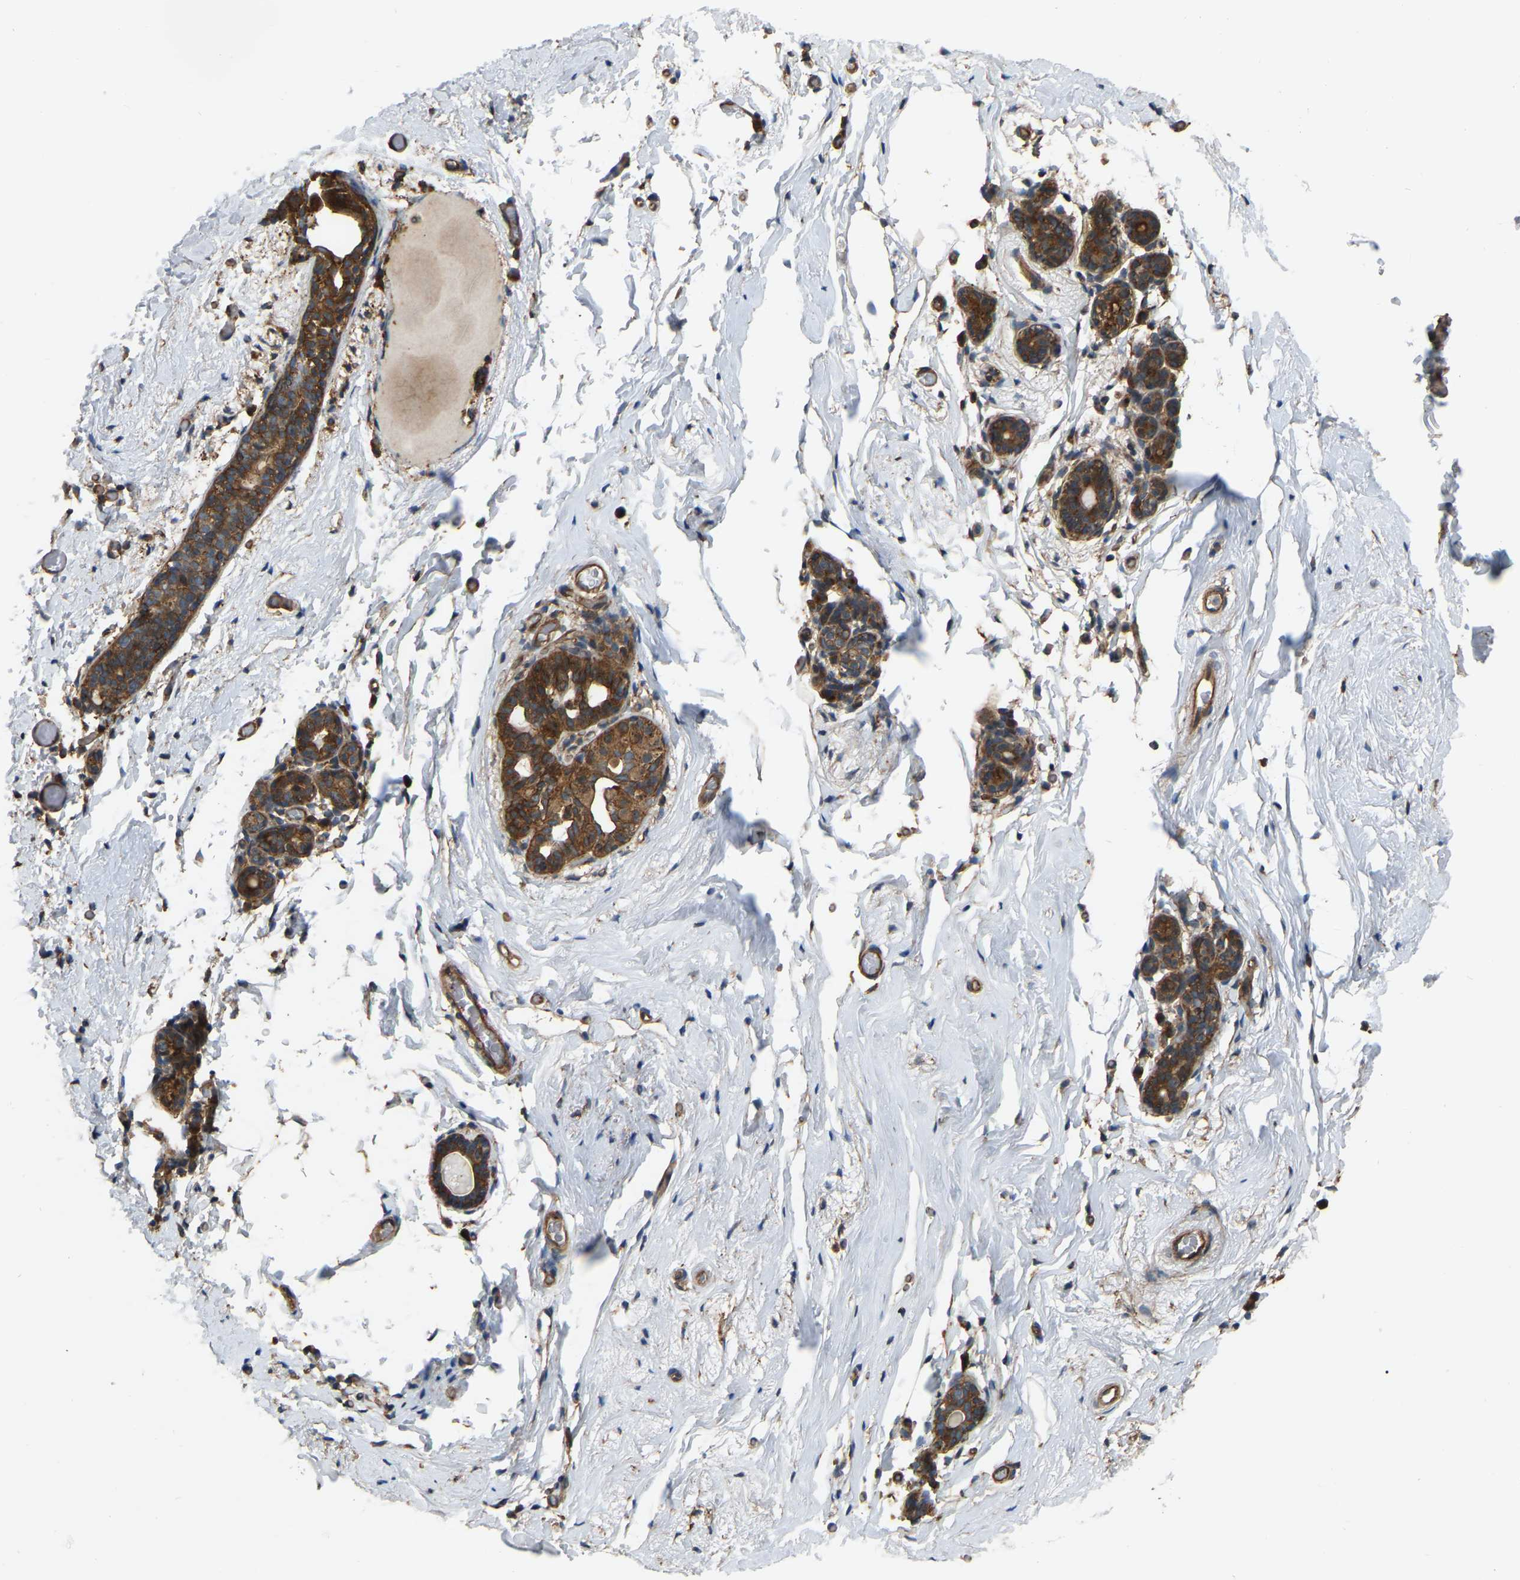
{"staining": {"intensity": "moderate", "quantity": ">75%", "location": "cytoplasmic/membranous"}, "tissue": "breast", "cell_type": "Adipocytes", "image_type": "normal", "snomed": [{"axis": "morphology", "description": "Normal tissue, NOS"}, {"axis": "topography", "description": "Breast"}], "caption": "Protein expression by immunohistochemistry (IHC) exhibits moderate cytoplasmic/membranous staining in about >75% of adipocytes in unremarkable breast. The staining was performed using DAB to visualize the protein expression in brown, while the nuclei were stained in blue with hematoxylin (Magnification: 20x).", "gene": "SAMD9L", "patient": {"sex": "female", "age": 62}}